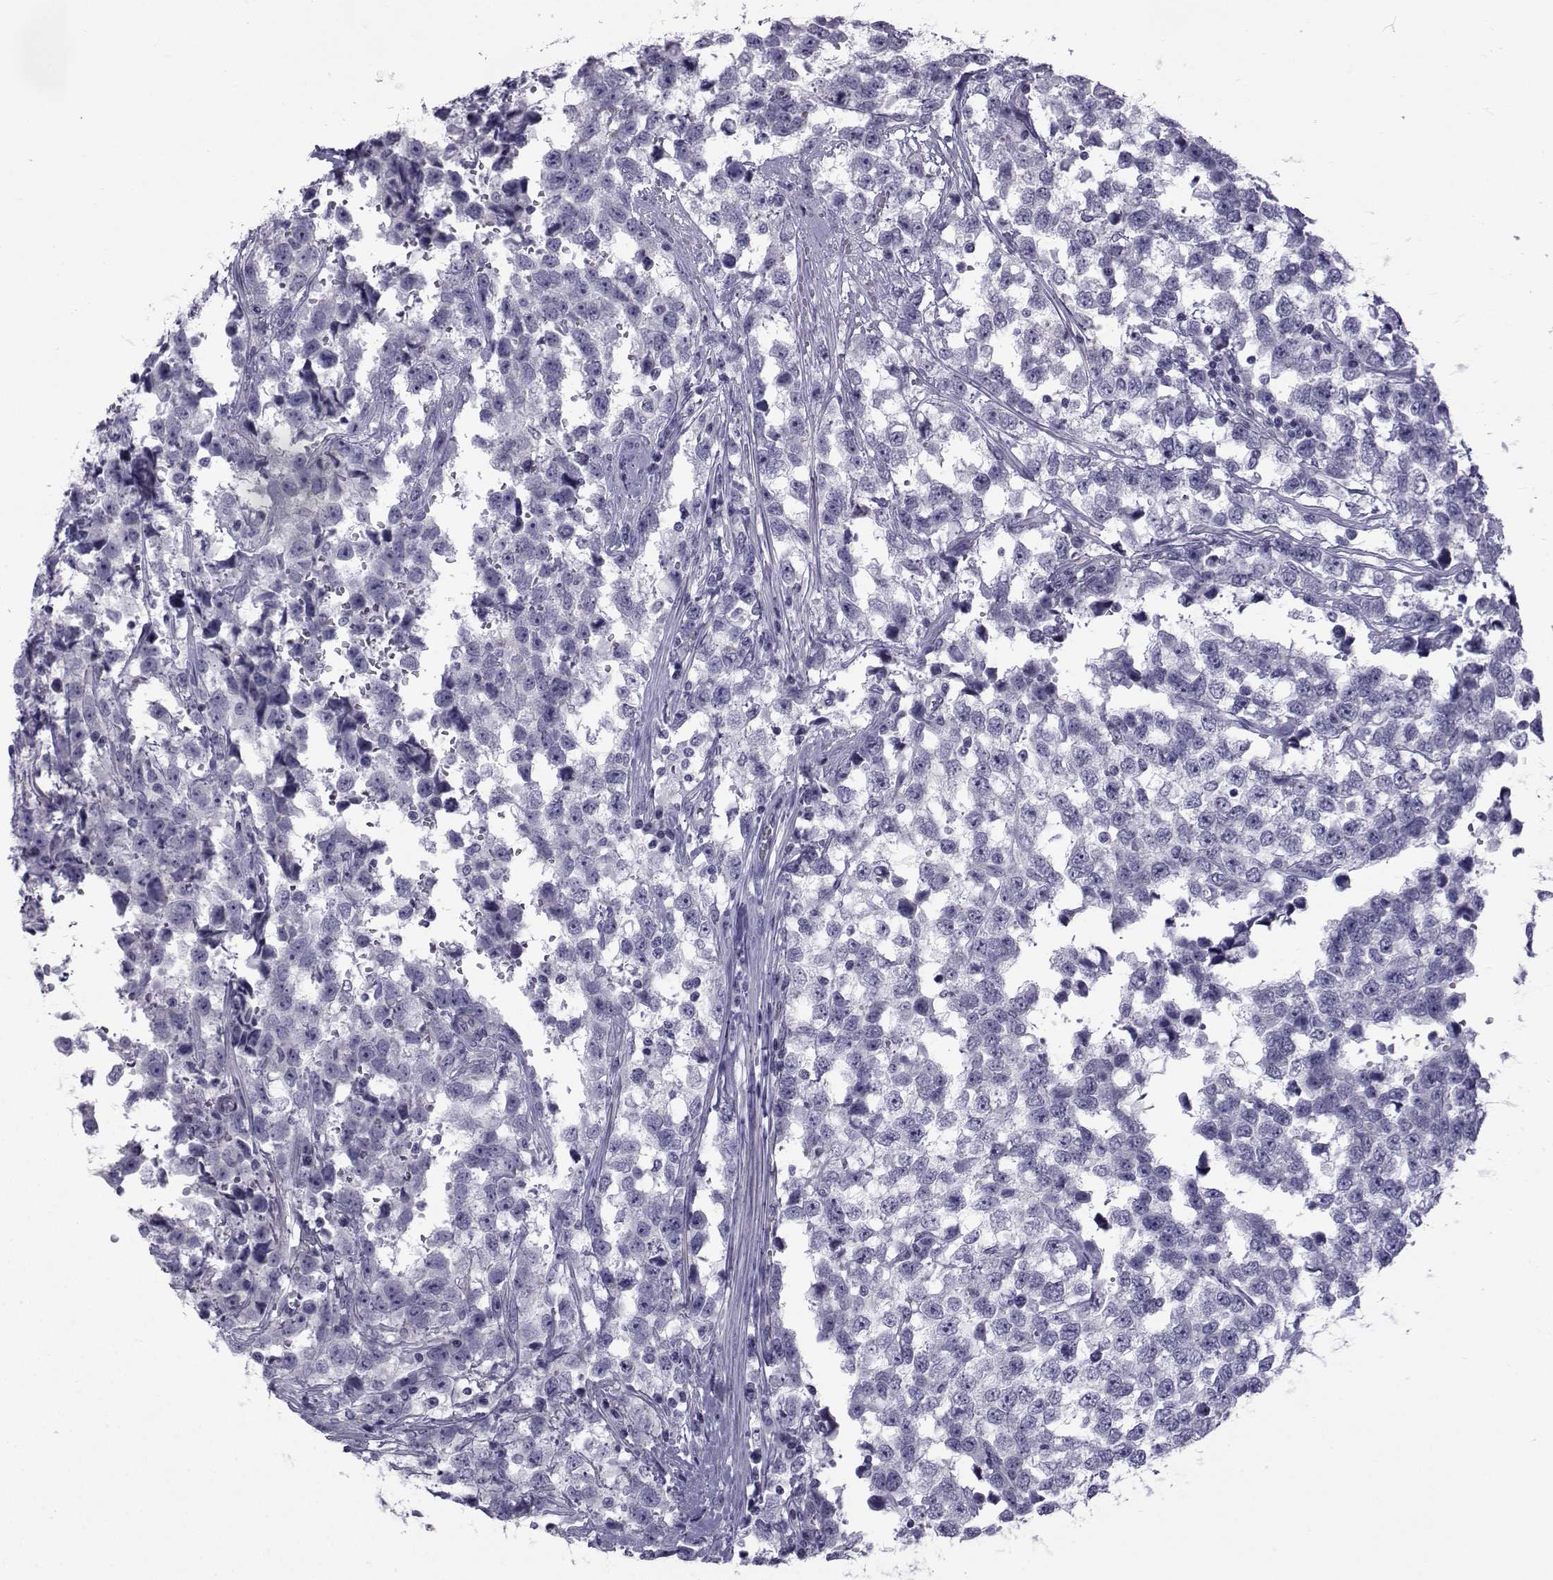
{"staining": {"intensity": "negative", "quantity": "none", "location": "none"}, "tissue": "testis cancer", "cell_type": "Tumor cells", "image_type": "cancer", "snomed": [{"axis": "morphology", "description": "Seminoma, NOS"}, {"axis": "topography", "description": "Testis"}], "caption": "A histopathology image of human testis seminoma is negative for staining in tumor cells.", "gene": "SPANXD", "patient": {"sex": "male", "age": 34}}